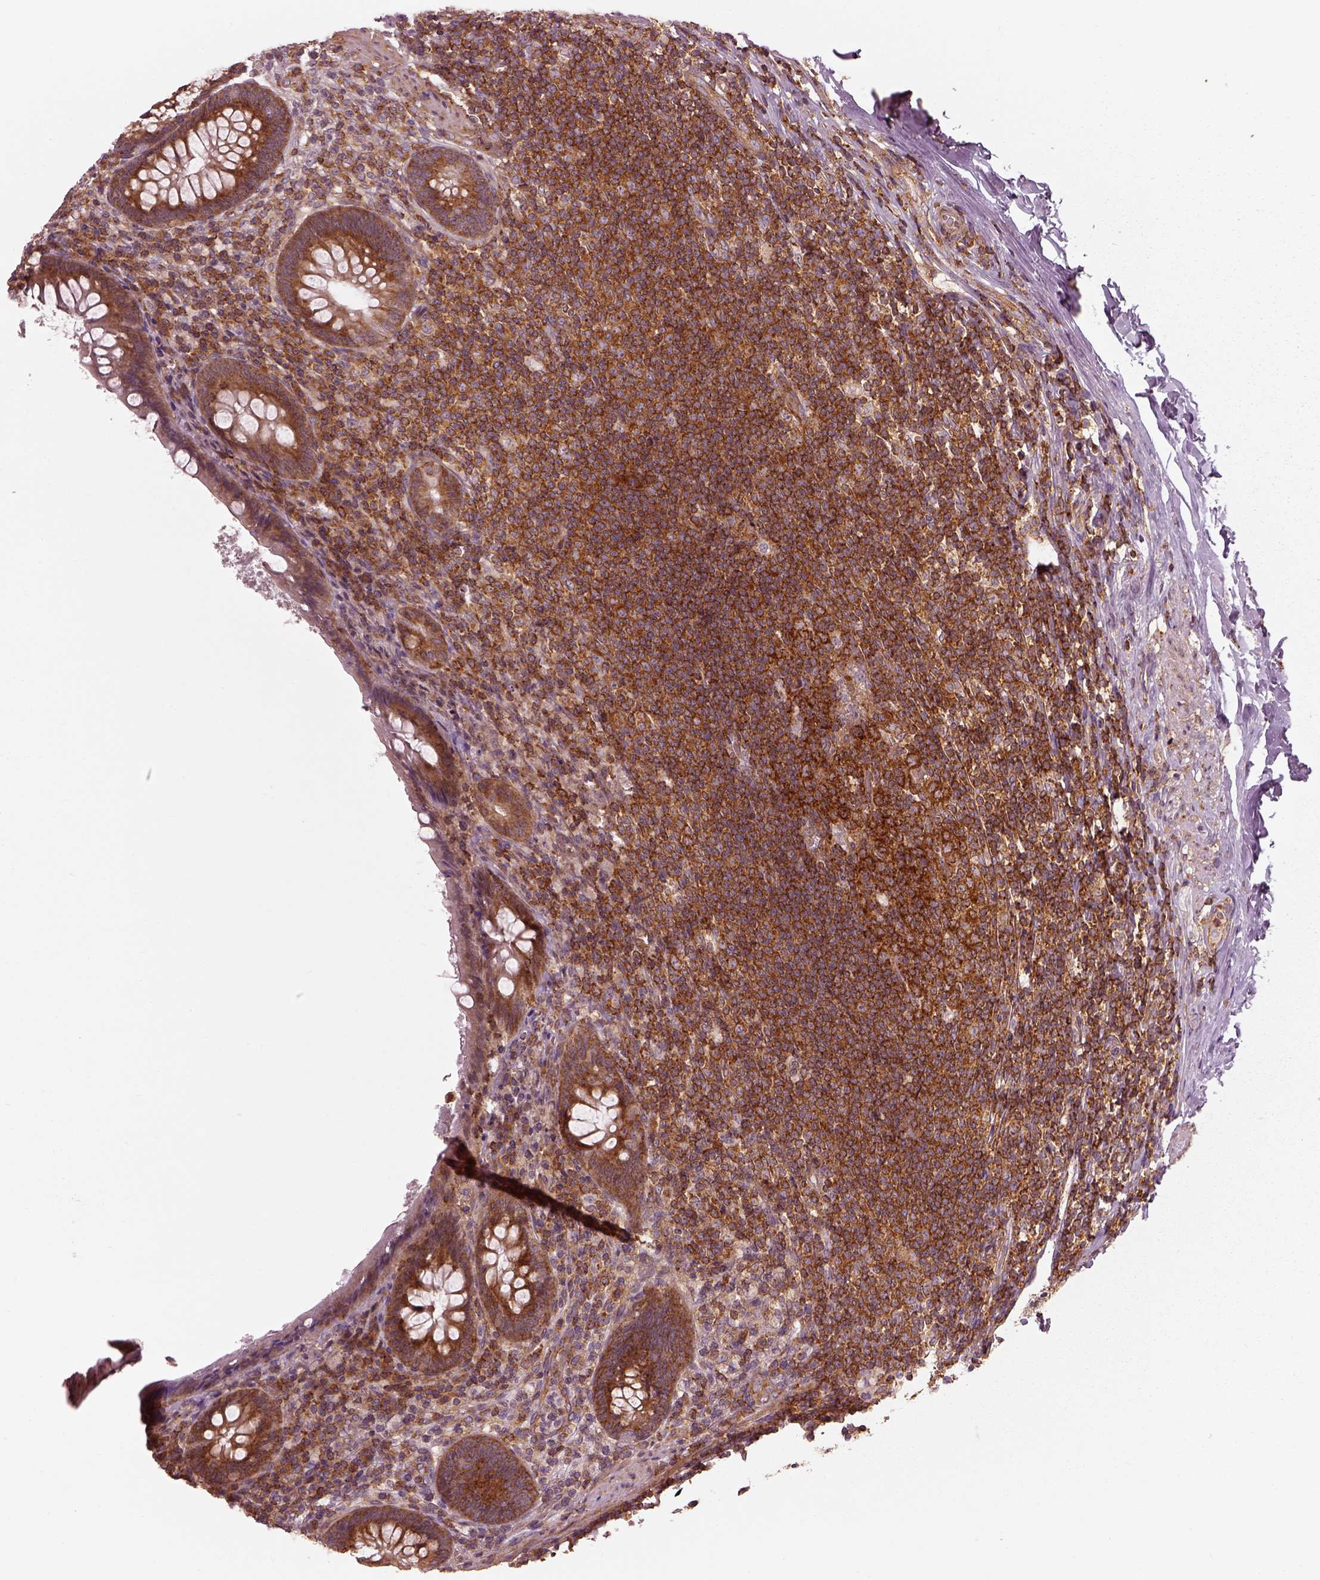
{"staining": {"intensity": "strong", "quantity": ">75%", "location": "cytoplasmic/membranous"}, "tissue": "appendix", "cell_type": "Glandular cells", "image_type": "normal", "snomed": [{"axis": "morphology", "description": "Normal tissue, NOS"}, {"axis": "topography", "description": "Appendix"}], "caption": "About >75% of glandular cells in benign human appendix reveal strong cytoplasmic/membranous protein positivity as visualized by brown immunohistochemical staining.", "gene": "LSM14A", "patient": {"sex": "male", "age": 47}}